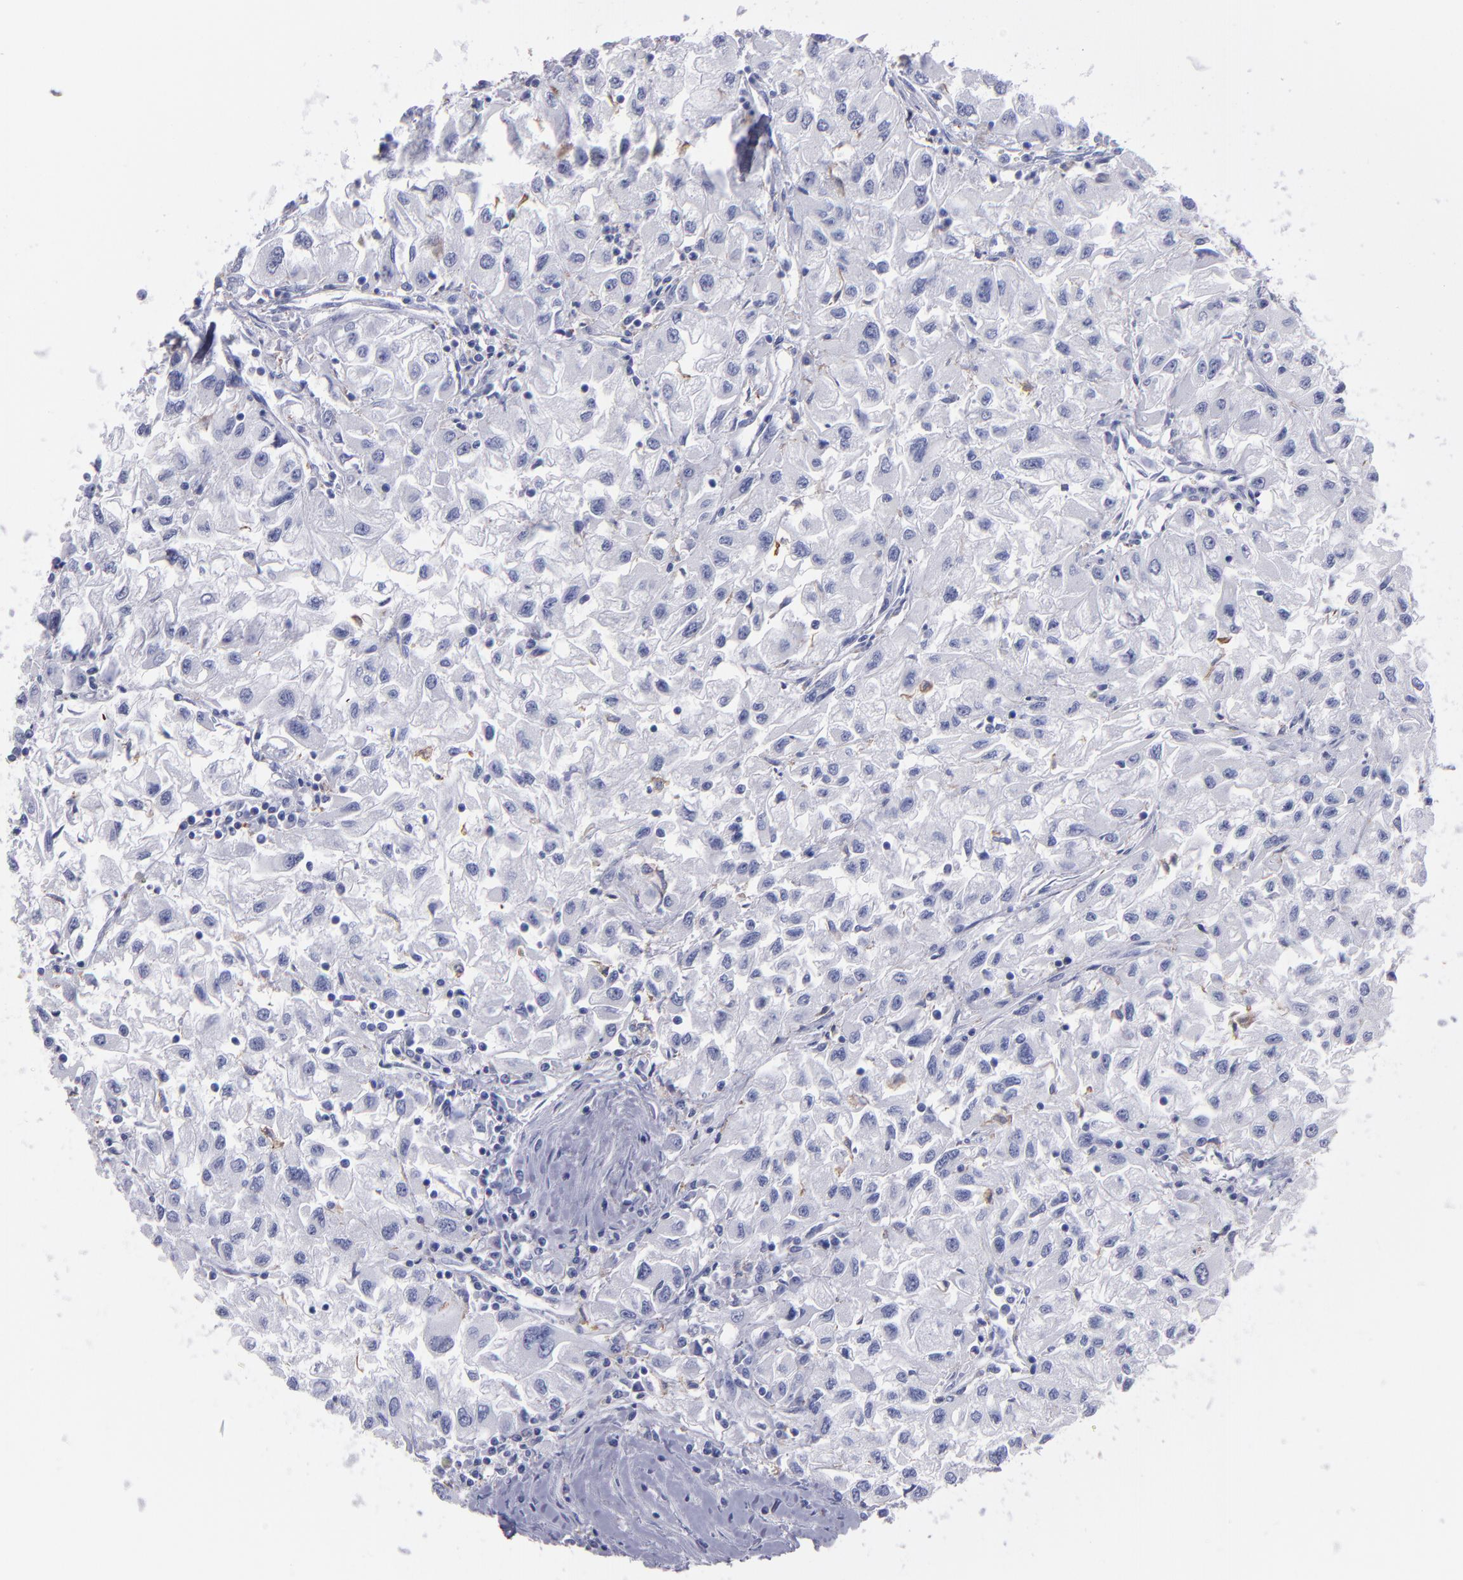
{"staining": {"intensity": "negative", "quantity": "none", "location": "none"}, "tissue": "renal cancer", "cell_type": "Tumor cells", "image_type": "cancer", "snomed": [{"axis": "morphology", "description": "Adenocarcinoma, NOS"}, {"axis": "topography", "description": "Kidney"}], "caption": "Tumor cells are negative for protein expression in human renal cancer.", "gene": "MB", "patient": {"sex": "male", "age": 59}}